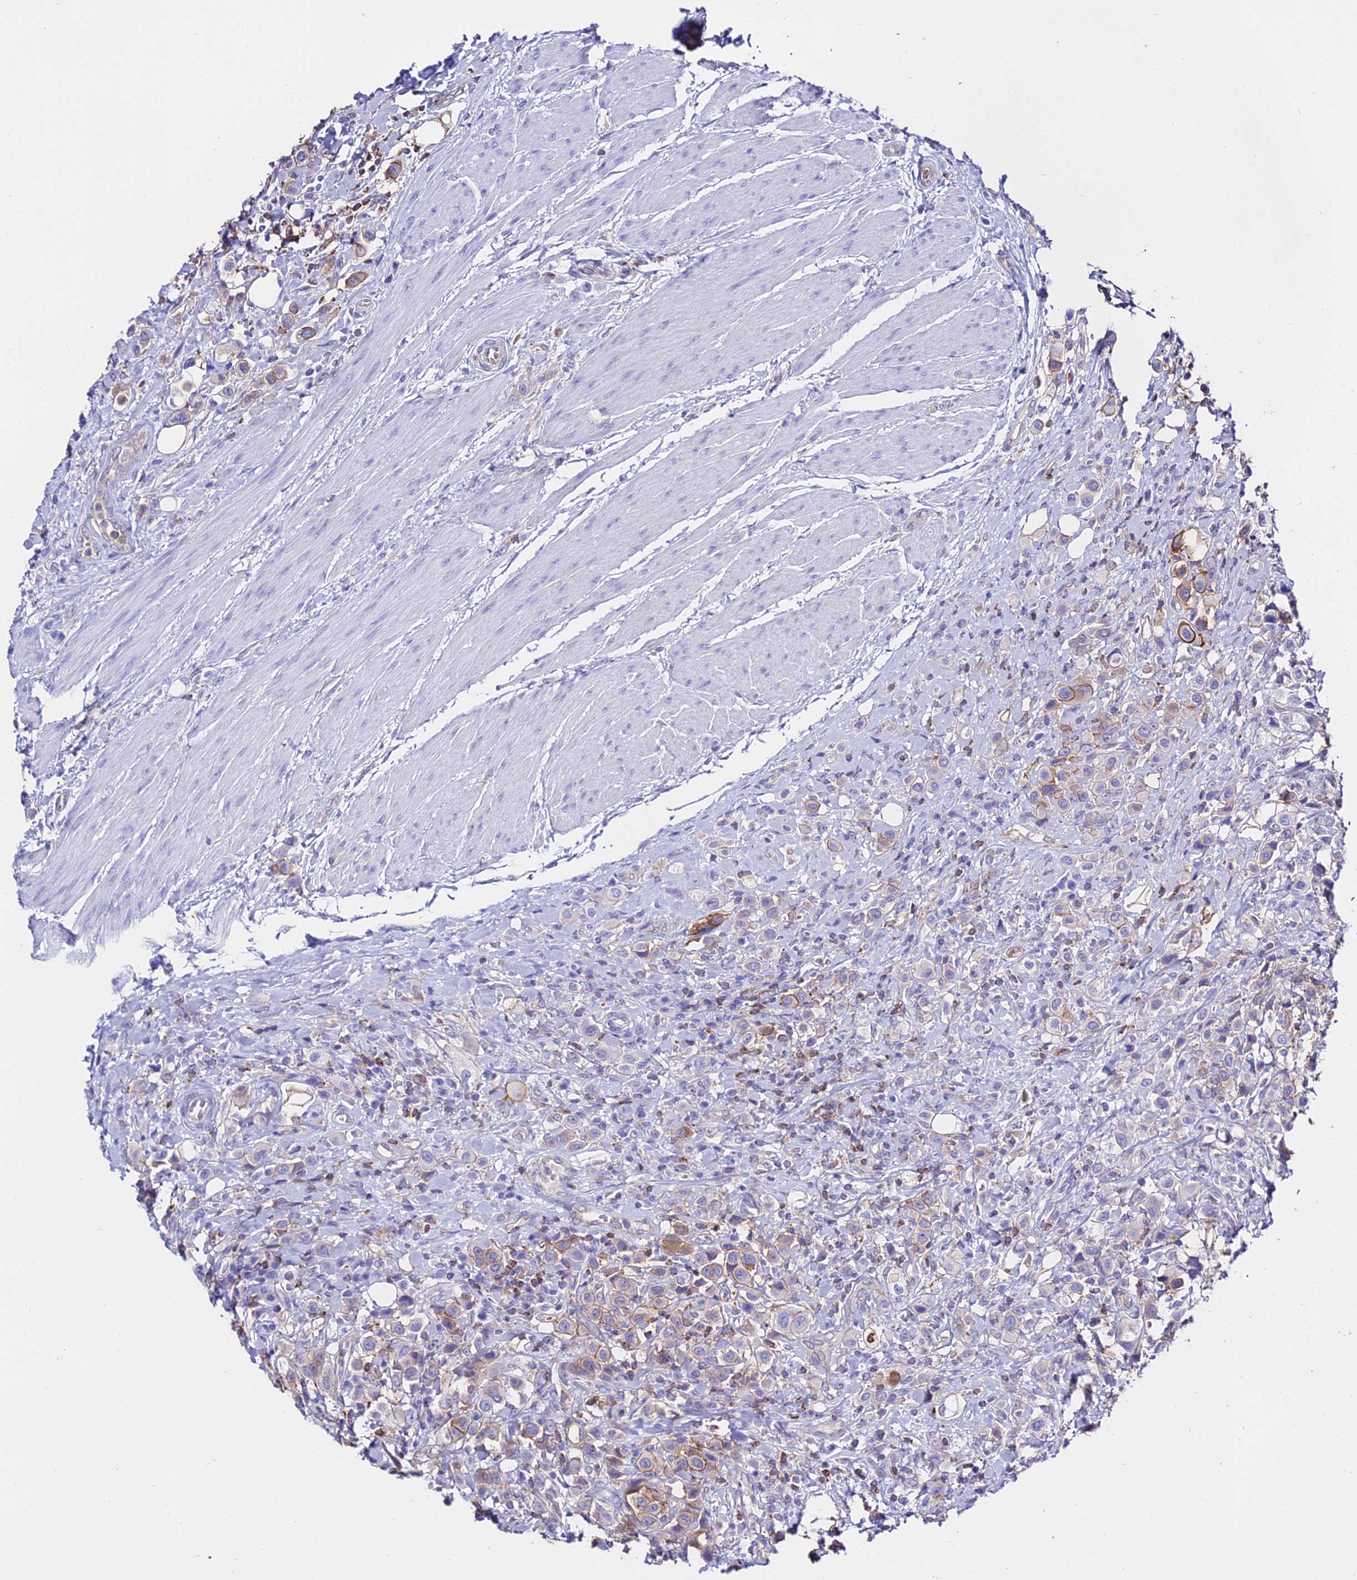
{"staining": {"intensity": "moderate", "quantity": "<25%", "location": "cytoplasmic/membranous"}, "tissue": "urothelial cancer", "cell_type": "Tumor cells", "image_type": "cancer", "snomed": [{"axis": "morphology", "description": "Urothelial carcinoma, High grade"}, {"axis": "topography", "description": "Urinary bladder"}], "caption": "Moderate cytoplasmic/membranous expression is appreciated in approximately <25% of tumor cells in urothelial carcinoma (high-grade).", "gene": "S100A16", "patient": {"sex": "male", "age": 50}}